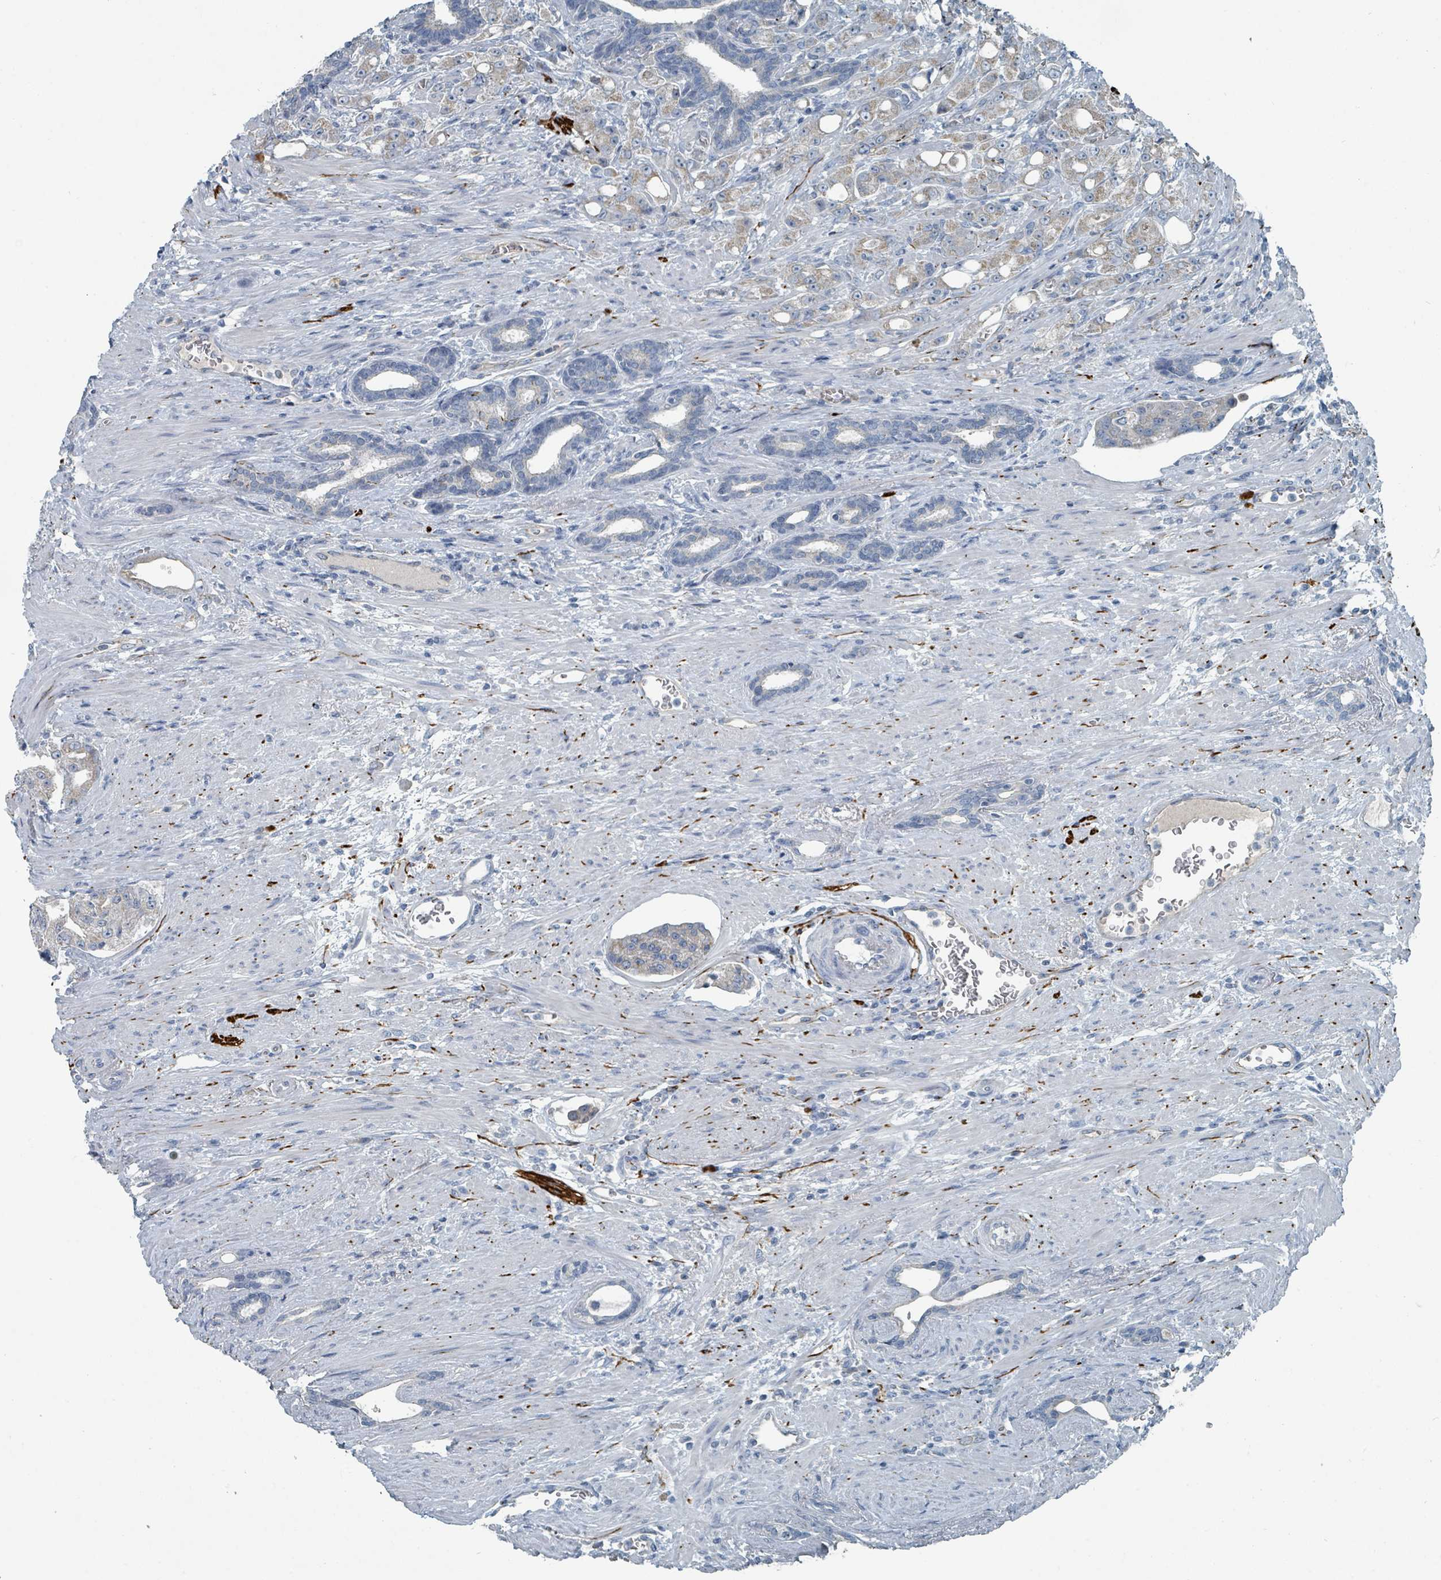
{"staining": {"intensity": "weak", "quantity": "25%-75%", "location": "cytoplasmic/membranous"}, "tissue": "prostate cancer", "cell_type": "Tumor cells", "image_type": "cancer", "snomed": [{"axis": "morphology", "description": "Adenocarcinoma, High grade"}, {"axis": "topography", "description": "Prostate"}], "caption": "Weak cytoplasmic/membranous positivity is appreciated in approximately 25%-75% of tumor cells in prostate cancer.", "gene": "RASA4", "patient": {"sex": "male", "age": 69}}